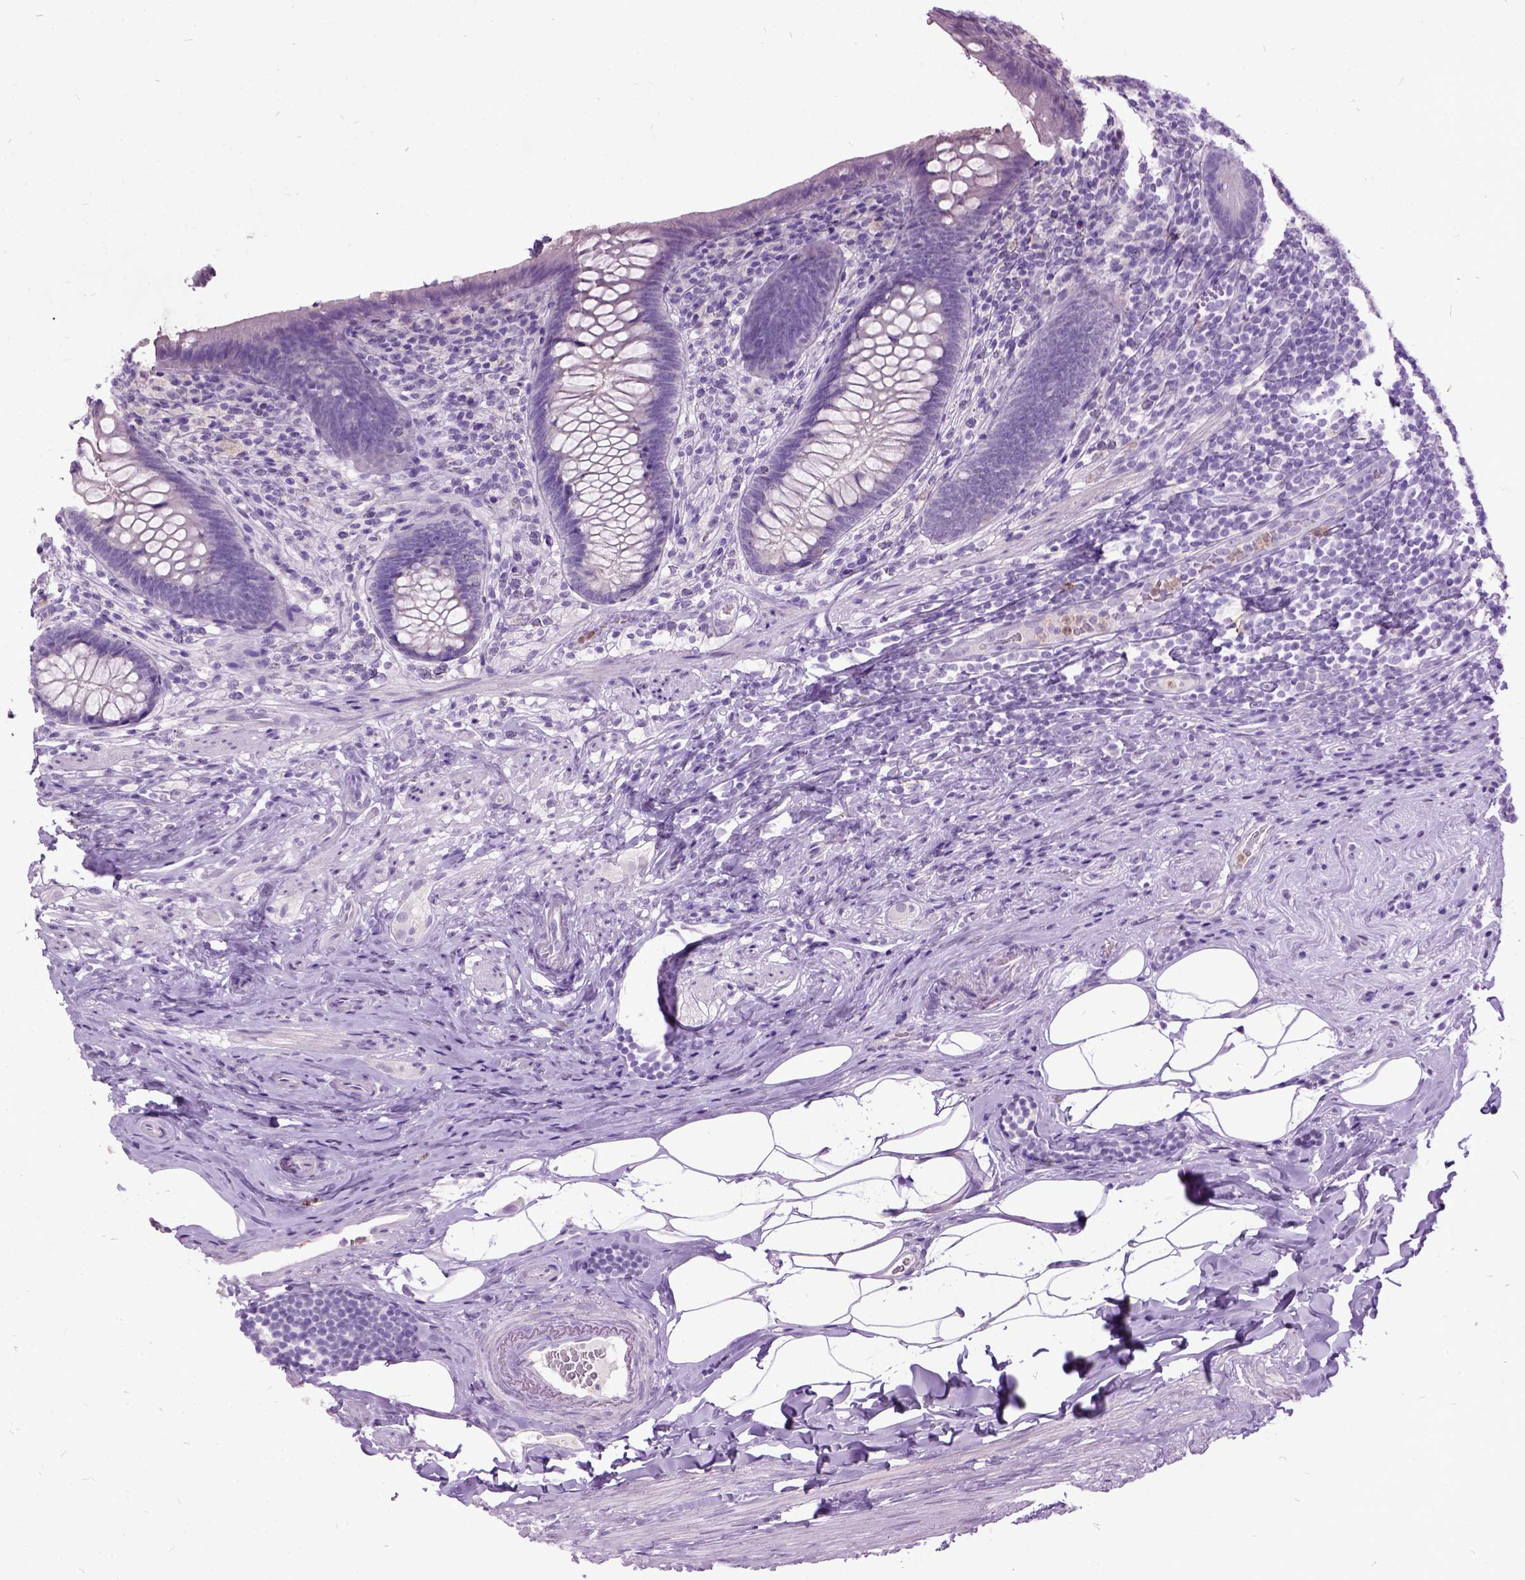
{"staining": {"intensity": "negative", "quantity": "none", "location": "none"}, "tissue": "appendix", "cell_type": "Glandular cells", "image_type": "normal", "snomed": [{"axis": "morphology", "description": "Normal tissue, NOS"}, {"axis": "topography", "description": "Appendix"}], "caption": "IHC micrograph of normal appendix stained for a protein (brown), which demonstrates no expression in glandular cells. Nuclei are stained in blue.", "gene": "MME", "patient": {"sex": "male", "age": 47}}